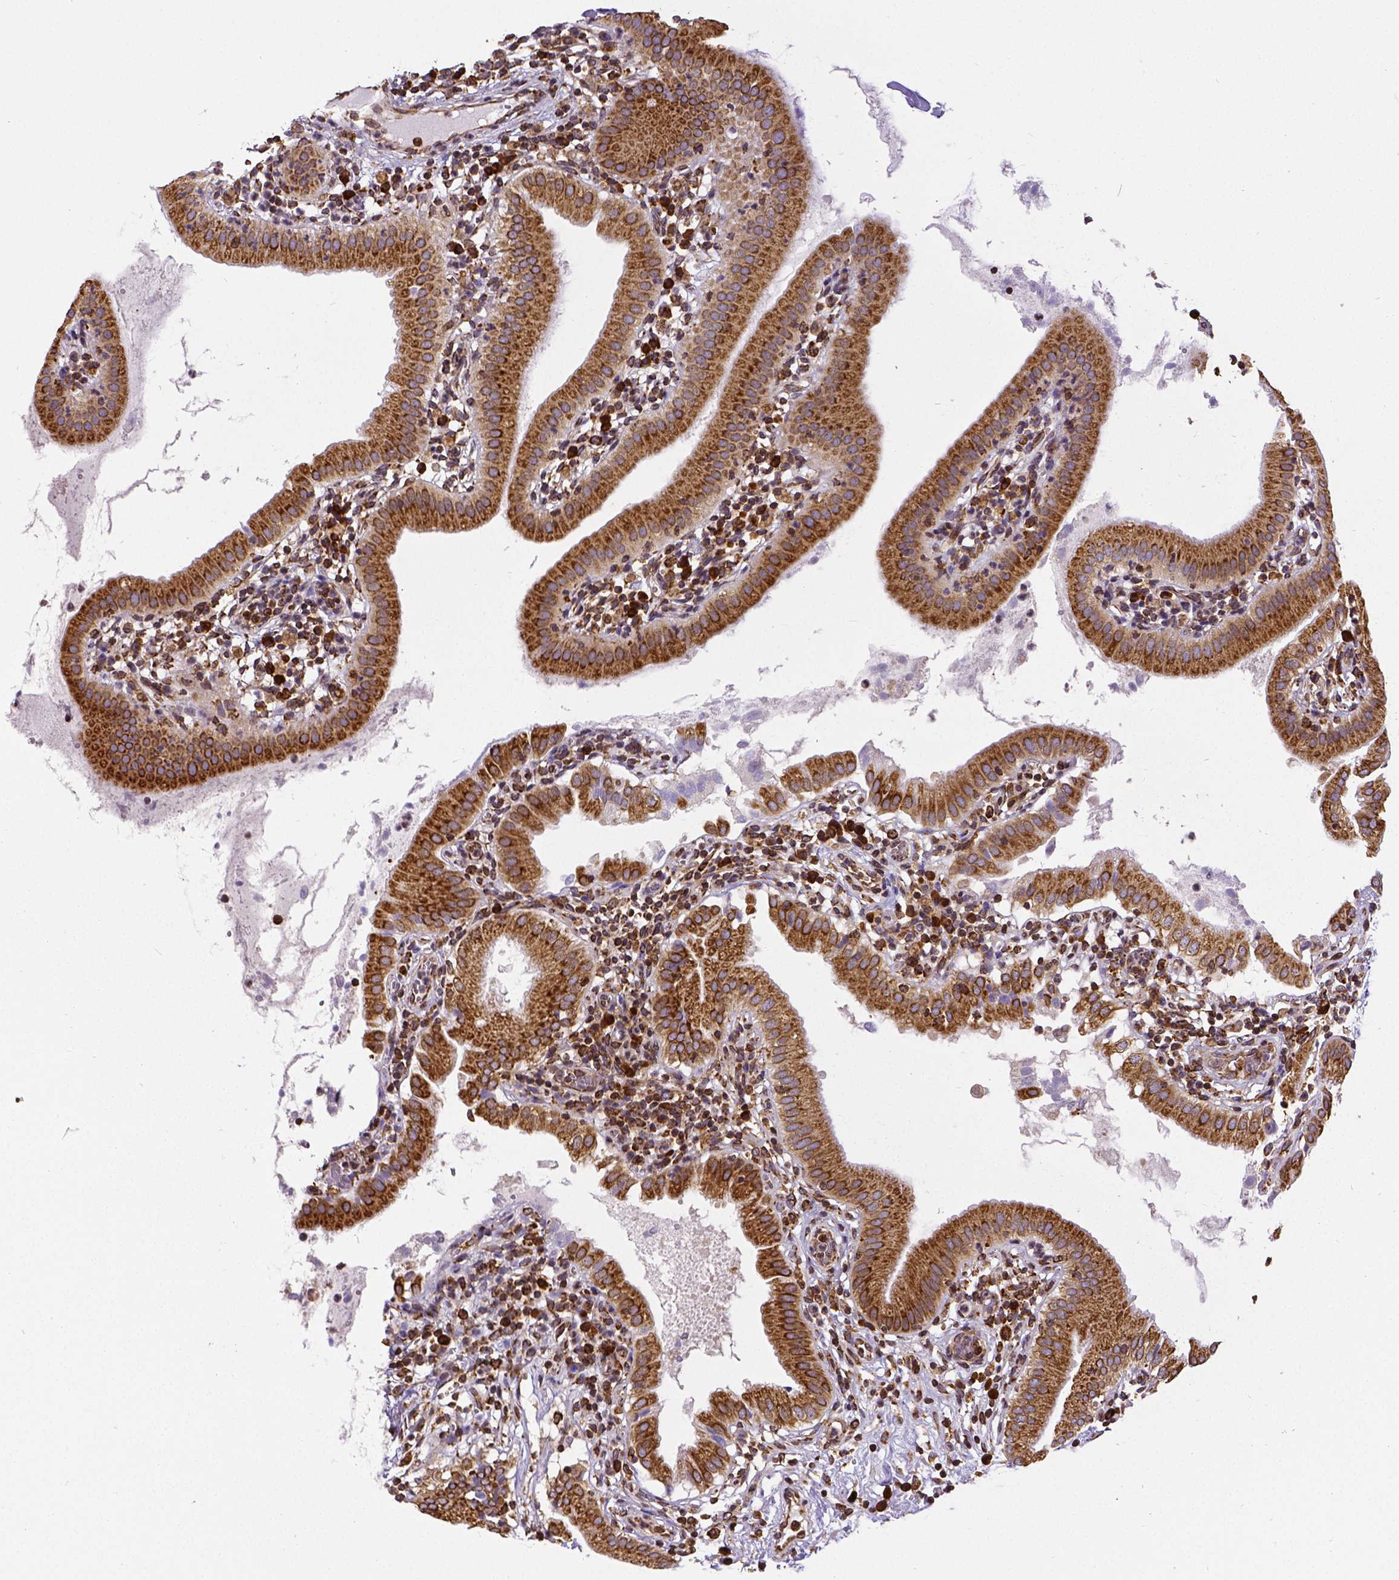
{"staining": {"intensity": "strong", "quantity": ">75%", "location": "cytoplasmic/membranous"}, "tissue": "gallbladder", "cell_type": "Glandular cells", "image_type": "normal", "snomed": [{"axis": "morphology", "description": "Normal tissue, NOS"}, {"axis": "topography", "description": "Gallbladder"}], "caption": "Immunohistochemistry (IHC) of unremarkable human gallbladder displays high levels of strong cytoplasmic/membranous expression in about >75% of glandular cells. (brown staining indicates protein expression, while blue staining denotes nuclei).", "gene": "MTDH", "patient": {"sex": "female", "age": 65}}